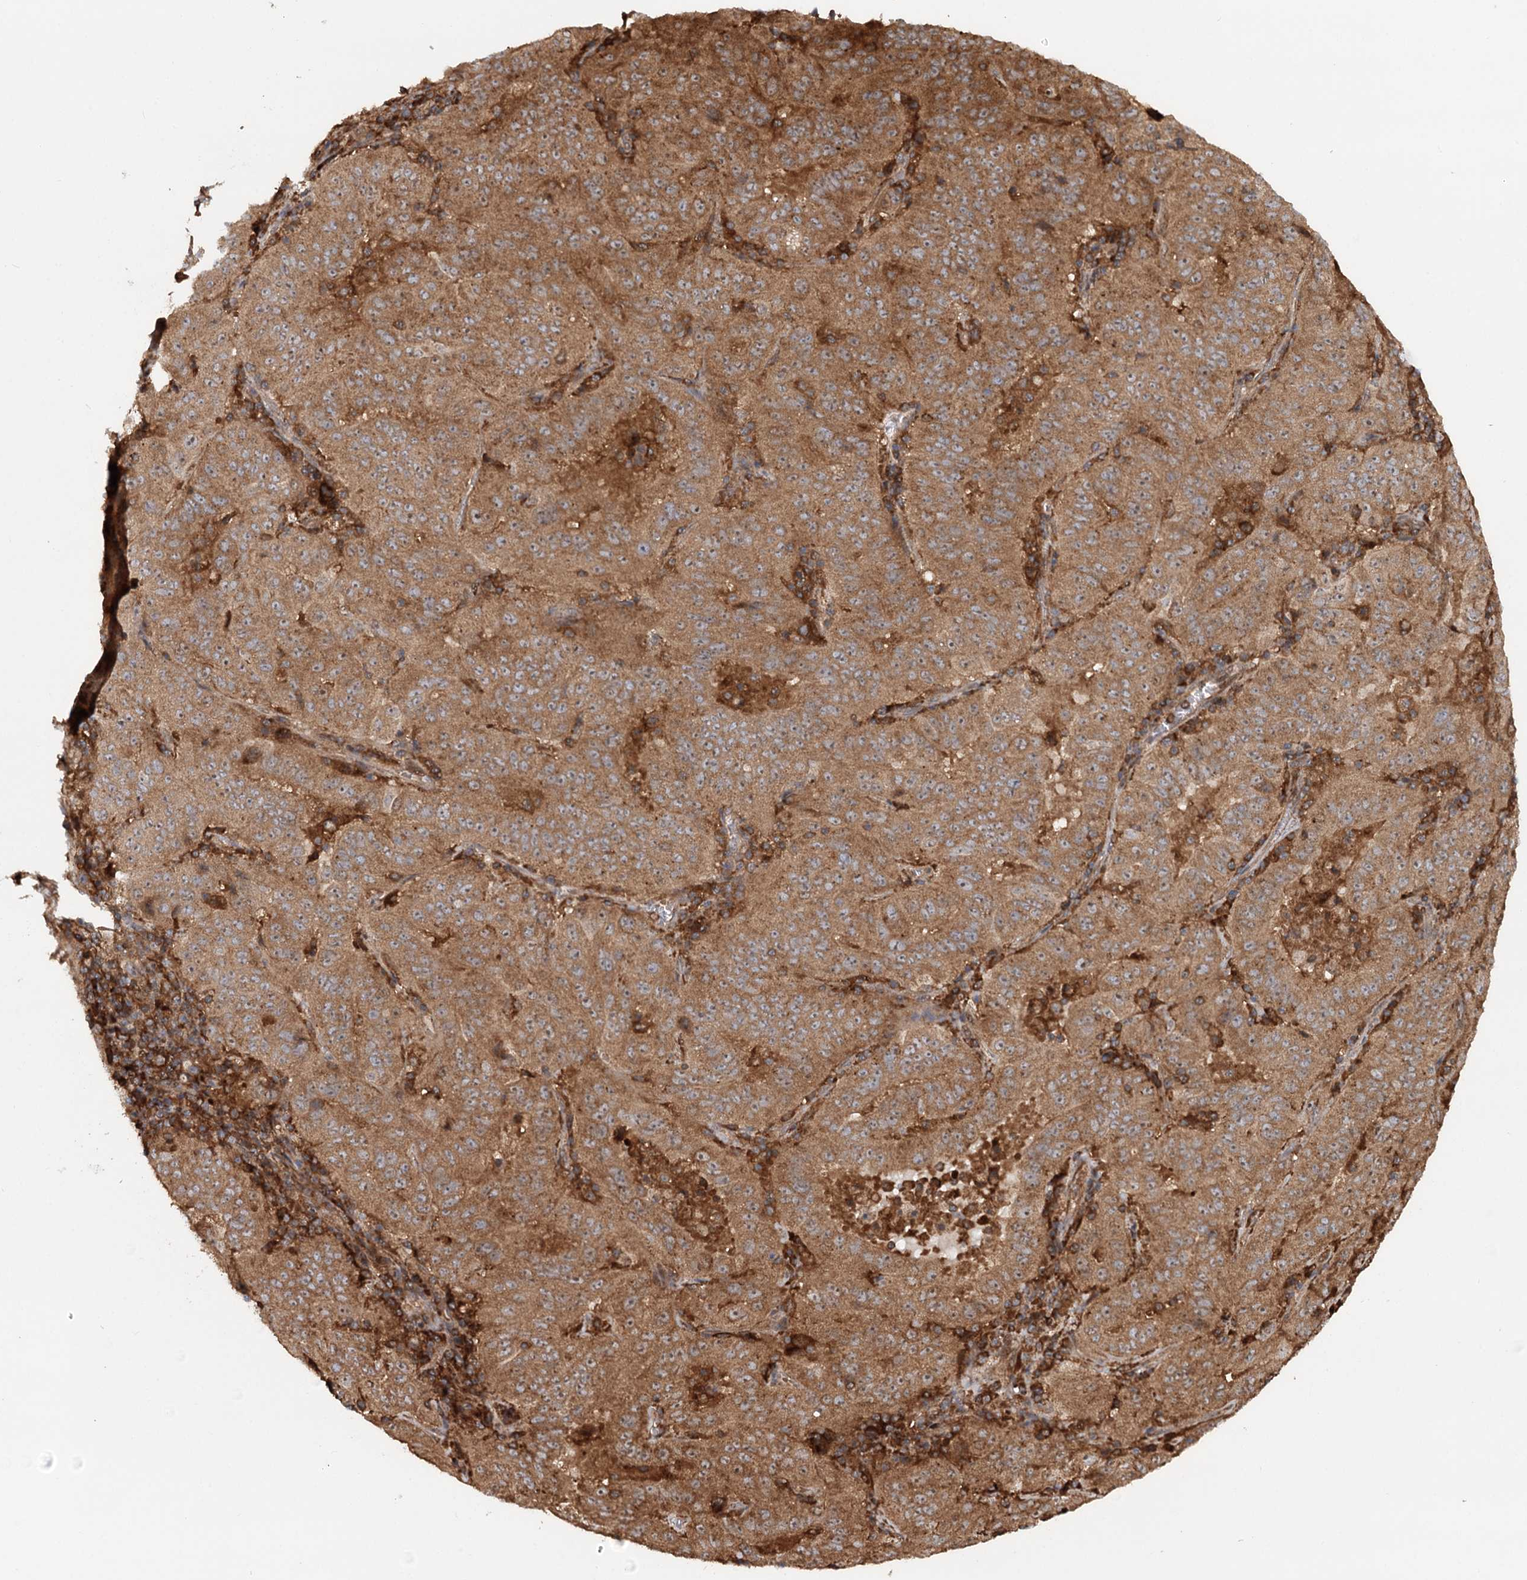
{"staining": {"intensity": "moderate", "quantity": ">75%", "location": "cytoplasmic/membranous"}, "tissue": "pancreatic cancer", "cell_type": "Tumor cells", "image_type": "cancer", "snomed": [{"axis": "morphology", "description": "Adenocarcinoma, NOS"}, {"axis": "topography", "description": "Pancreas"}], "caption": "The histopathology image demonstrates immunohistochemical staining of pancreatic cancer (adenocarcinoma). There is moderate cytoplasmic/membranous staining is appreciated in about >75% of tumor cells.", "gene": "RNF111", "patient": {"sex": "male", "age": 63}}